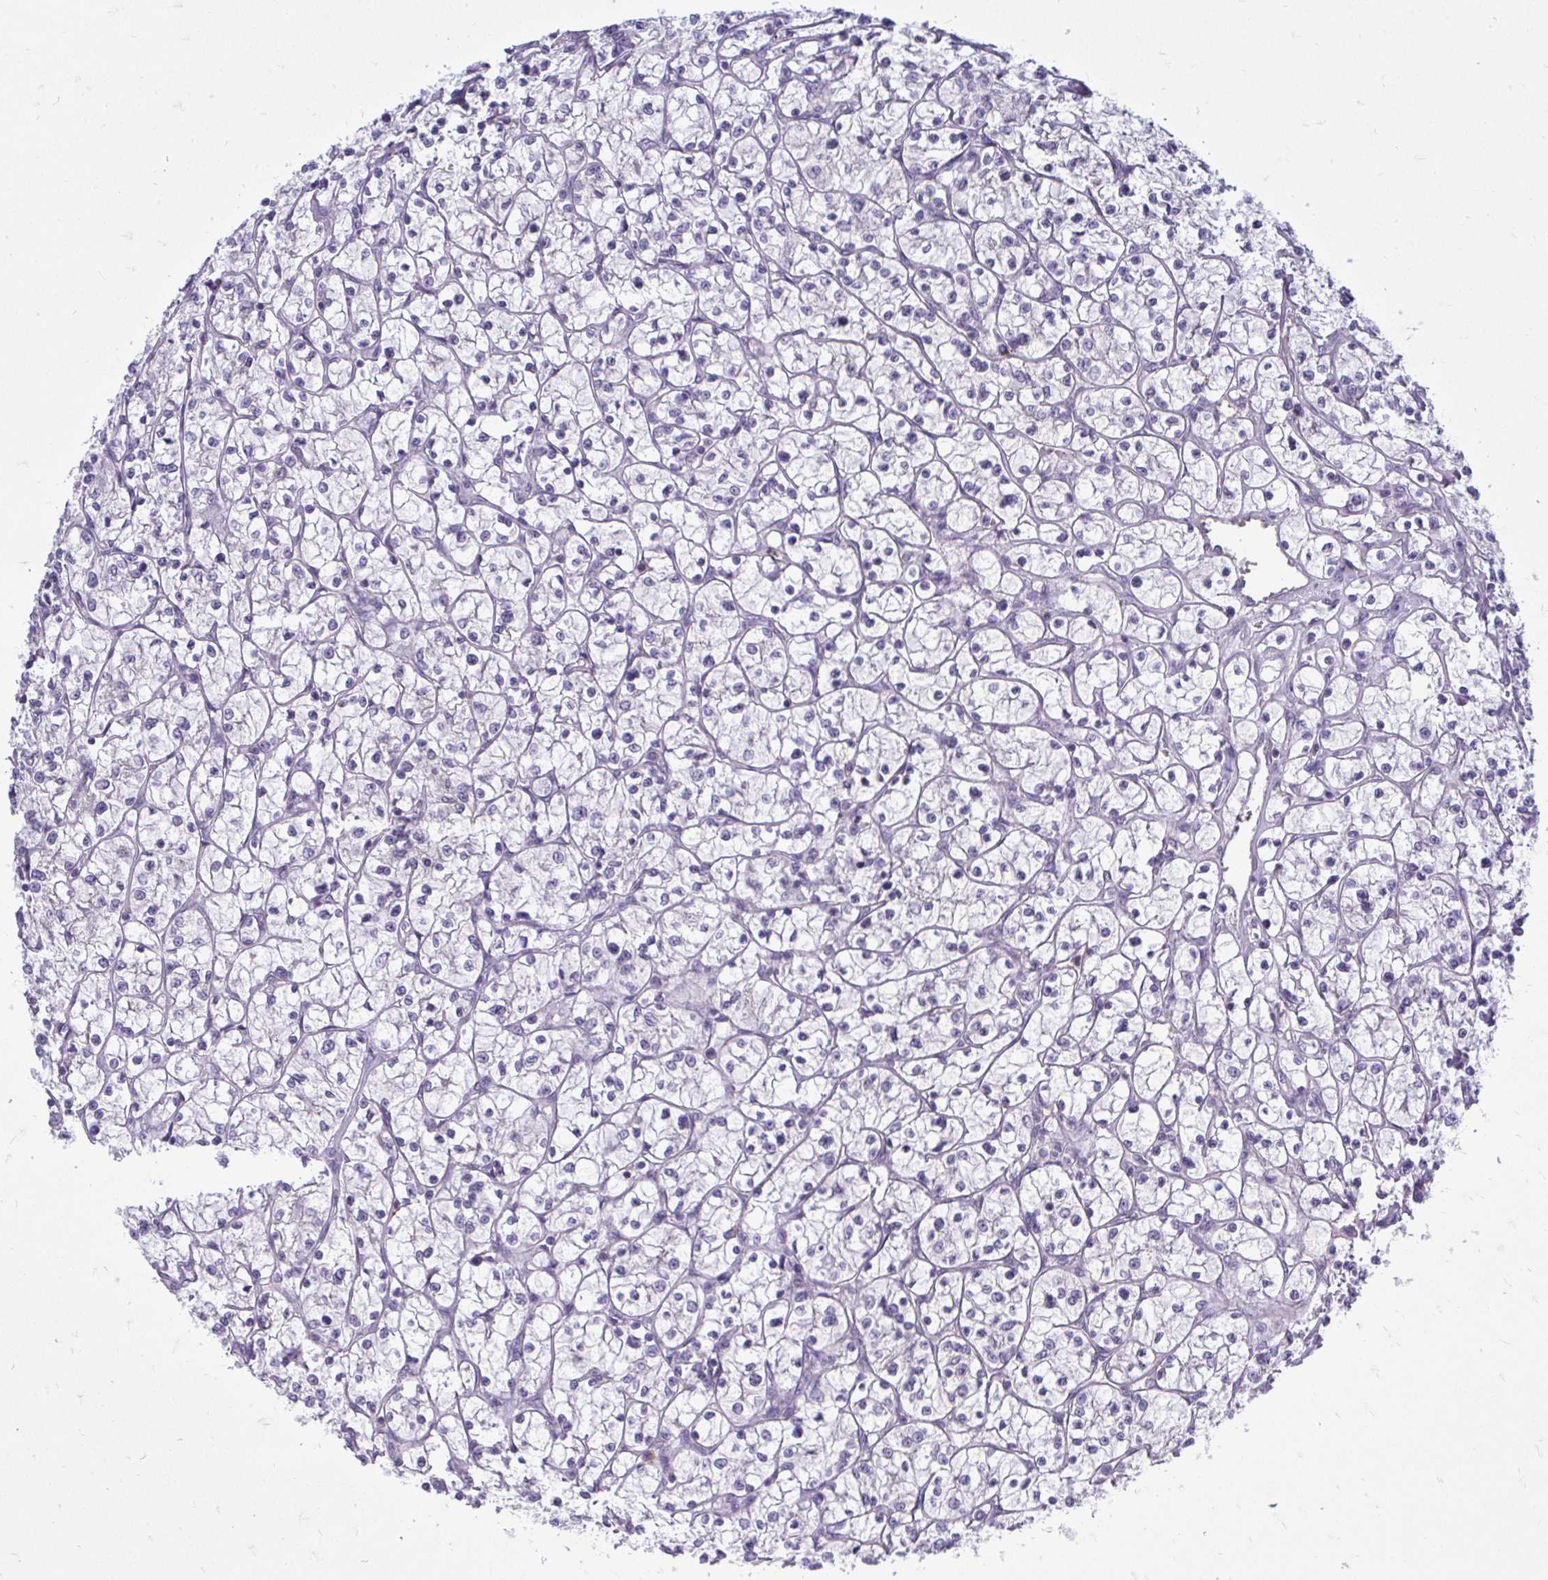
{"staining": {"intensity": "negative", "quantity": "none", "location": "none"}, "tissue": "renal cancer", "cell_type": "Tumor cells", "image_type": "cancer", "snomed": [{"axis": "morphology", "description": "Adenocarcinoma, NOS"}, {"axis": "topography", "description": "Kidney"}], "caption": "An image of human renal adenocarcinoma is negative for staining in tumor cells.", "gene": "ACSL5", "patient": {"sex": "female", "age": 64}}